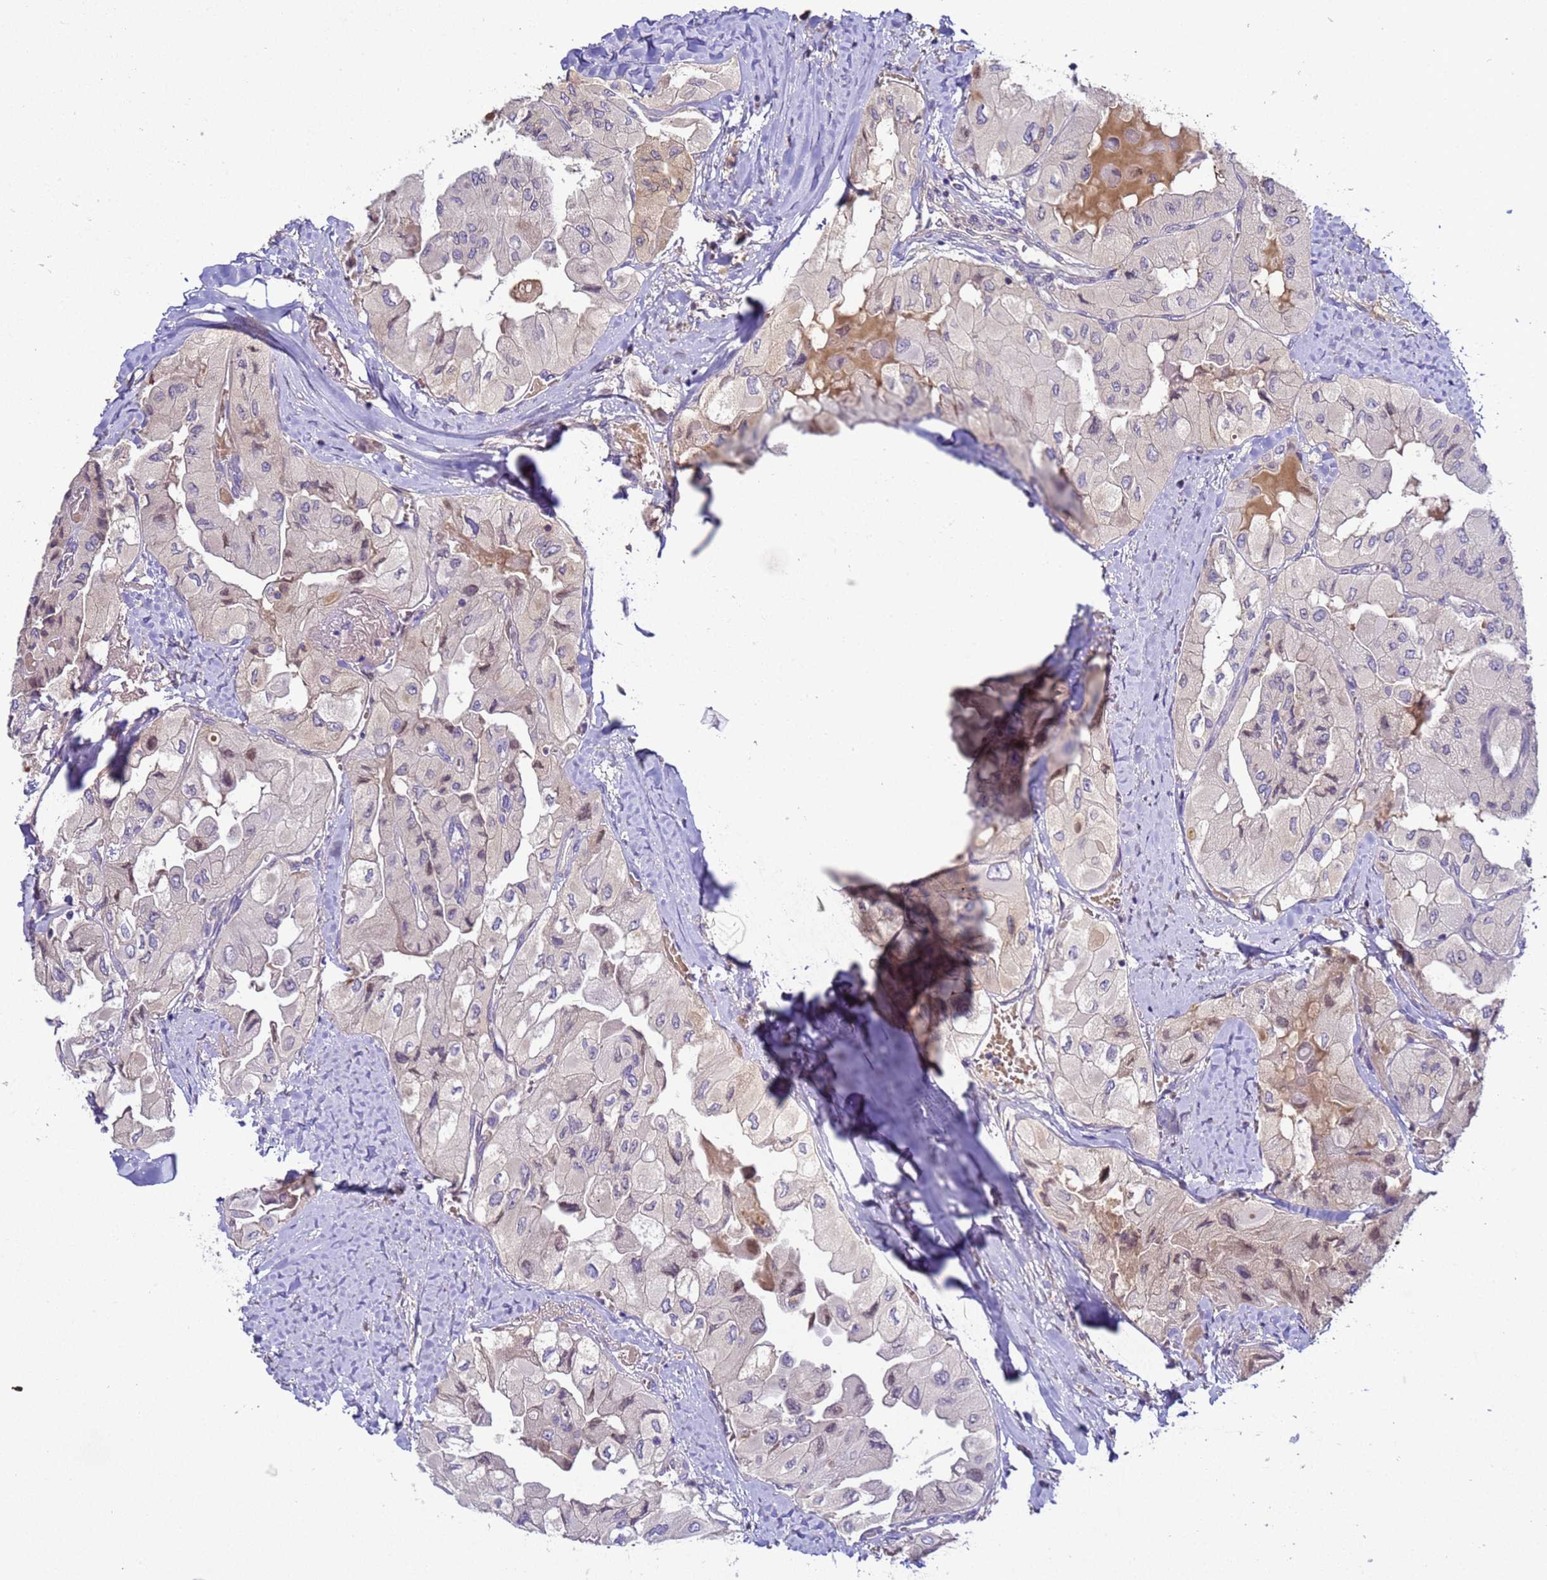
{"staining": {"intensity": "weak", "quantity": "<25%", "location": "cytoplasmic/membranous"}, "tissue": "thyroid cancer", "cell_type": "Tumor cells", "image_type": "cancer", "snomed": [{"axis": "morphology", "description": "Normal tissue, NOS"}, {"axis": "morphology", "description": "Papillary adenocarcinoma, NOS"}, {"axis": "topography", "description": "Thyroid gland"}], "caption": "Histopathology image shows no protein expression in tumor cells of papillary adenocarcinoma (thyroid) tissue.", "gene": "TBCD", "patient": {"sex": "female", "age": 59}}